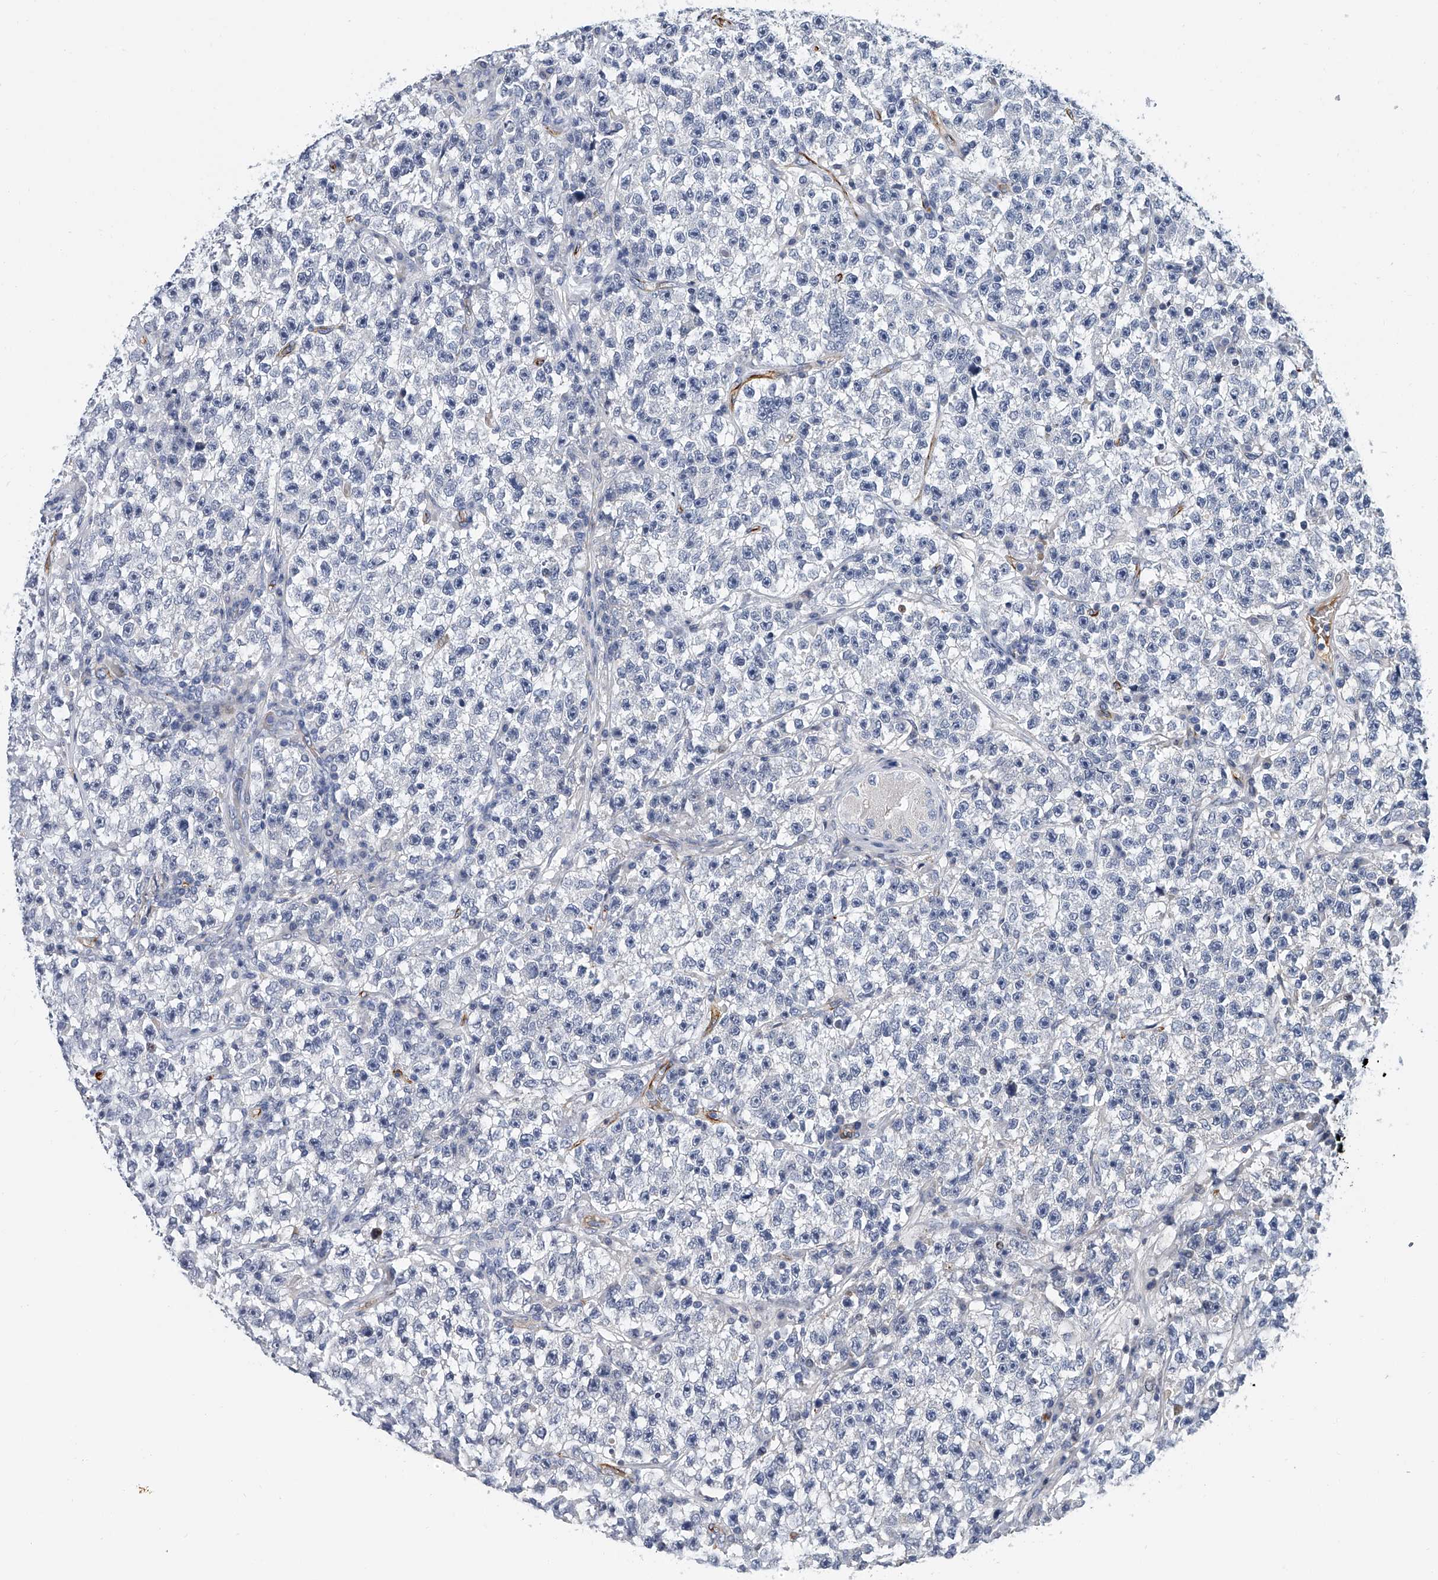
{"staining": {"intensity": "negative", "quantity": "none", "location": "none"}, "tissue": "testis cancer", "cell_type": "Tumor cells", "image_type": "cancer", "snomed": [{"axis": "morphology", "description": "Seminoma, NOS"}, {"axis": "topography", "description": "Testis"}], "caption": "Tumor cells show no significant protein positivity in testis cancer.", "gene": "KIRREL1", "patient": {"sex": "male", "age": 22}}